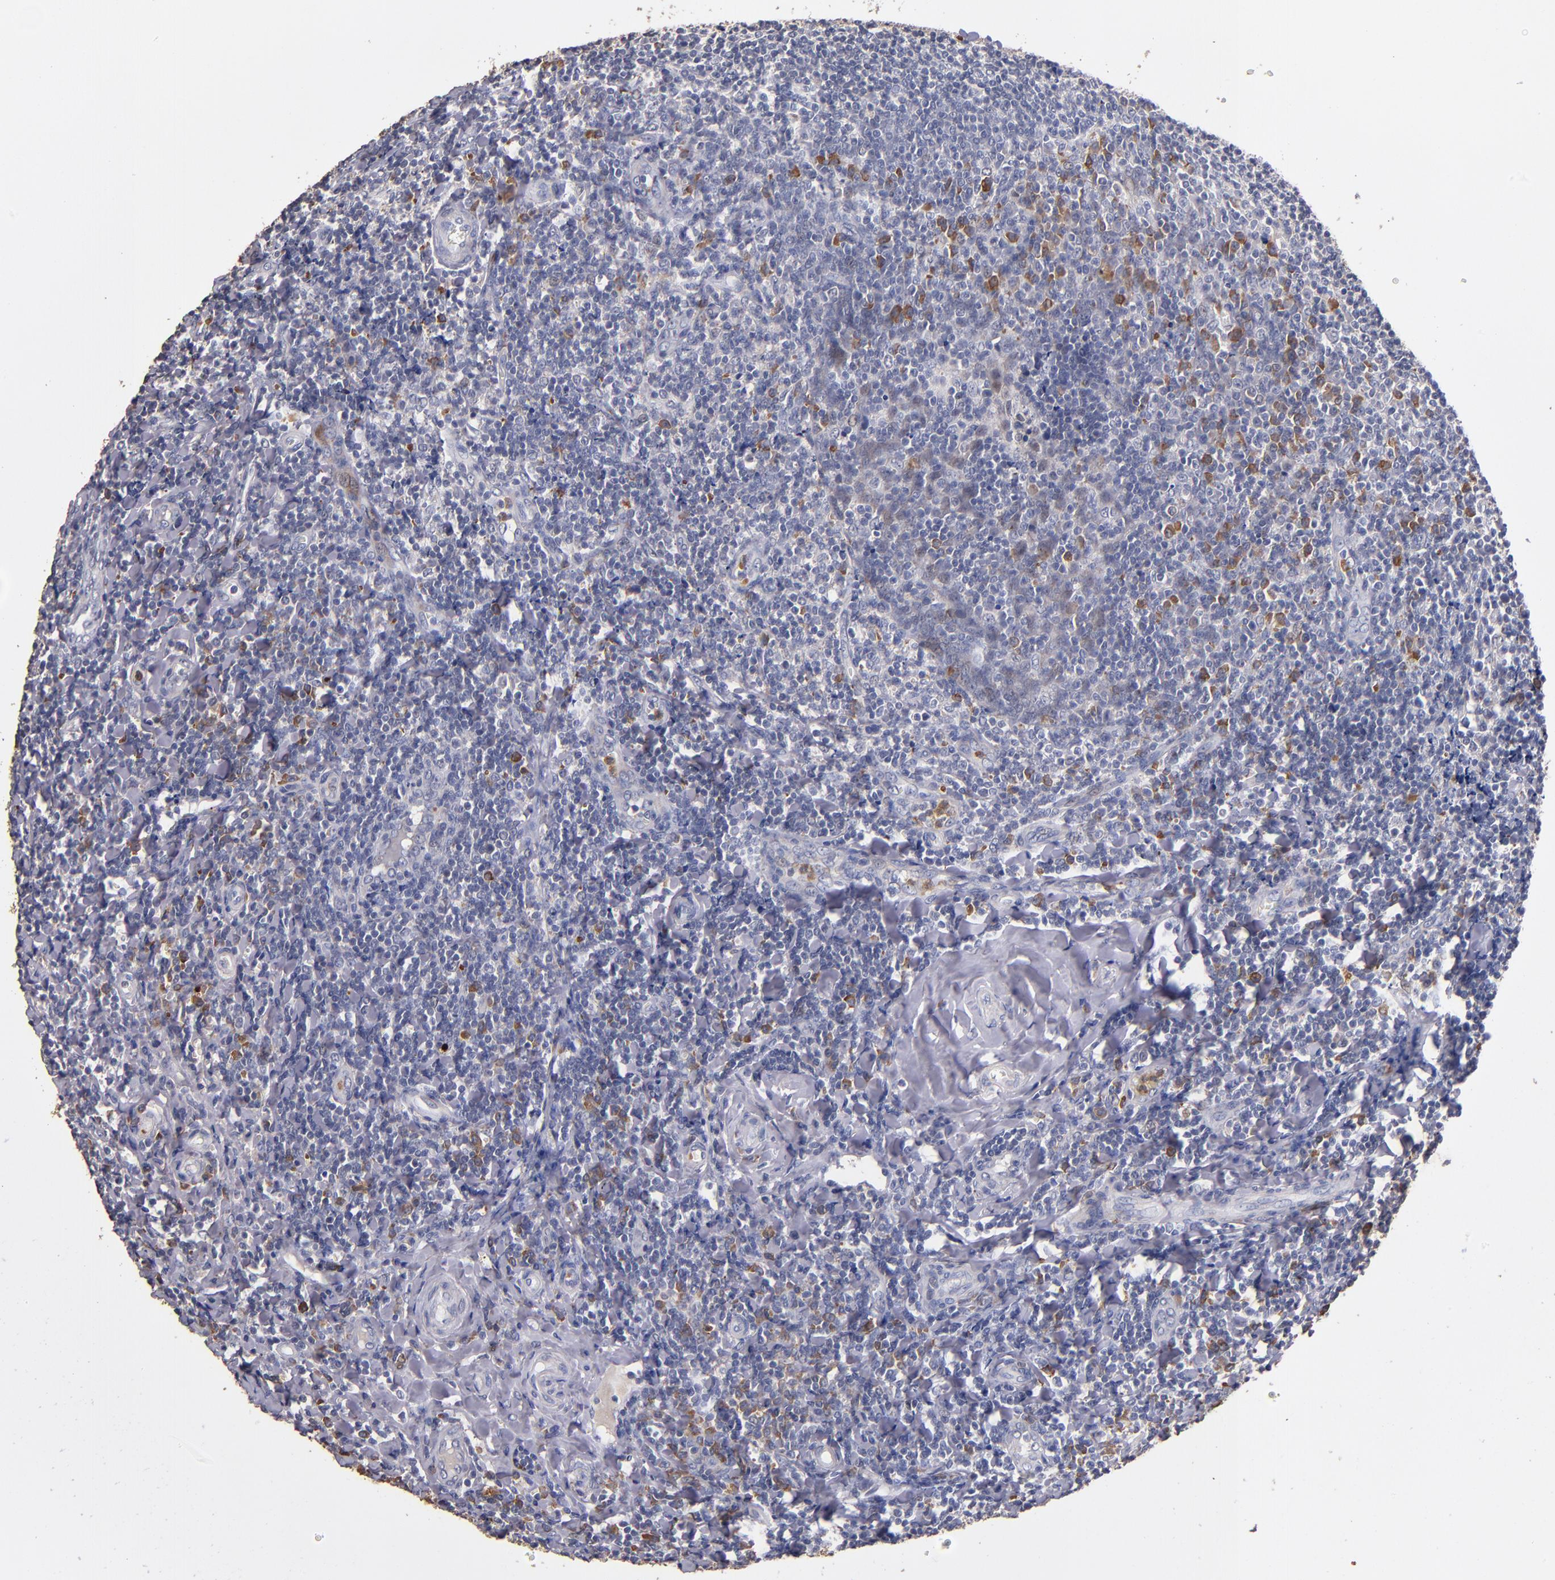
{"staining": {"intensity": "strong", "quantity": "<25%", "location": "cytoplasmic/membranous"}, "tissue": "tonsil", "cell_type": "Non-germinal center cells", "image_type": "normal", "snomed": [{"axis": "morphology", "description": "Normal tissue, NOS"}, {"axis": "topography", "description": "Tonsil"}], "caption": "Benign tonsil displays strong cytoplasmic/membranous expression in approximately <25% of non-germinal center cells, visualized by immunohistochemistry. Nuclei are stained in blue.", "gene": "TTLL12", "patient": {"sex": "male", "age": 20}}